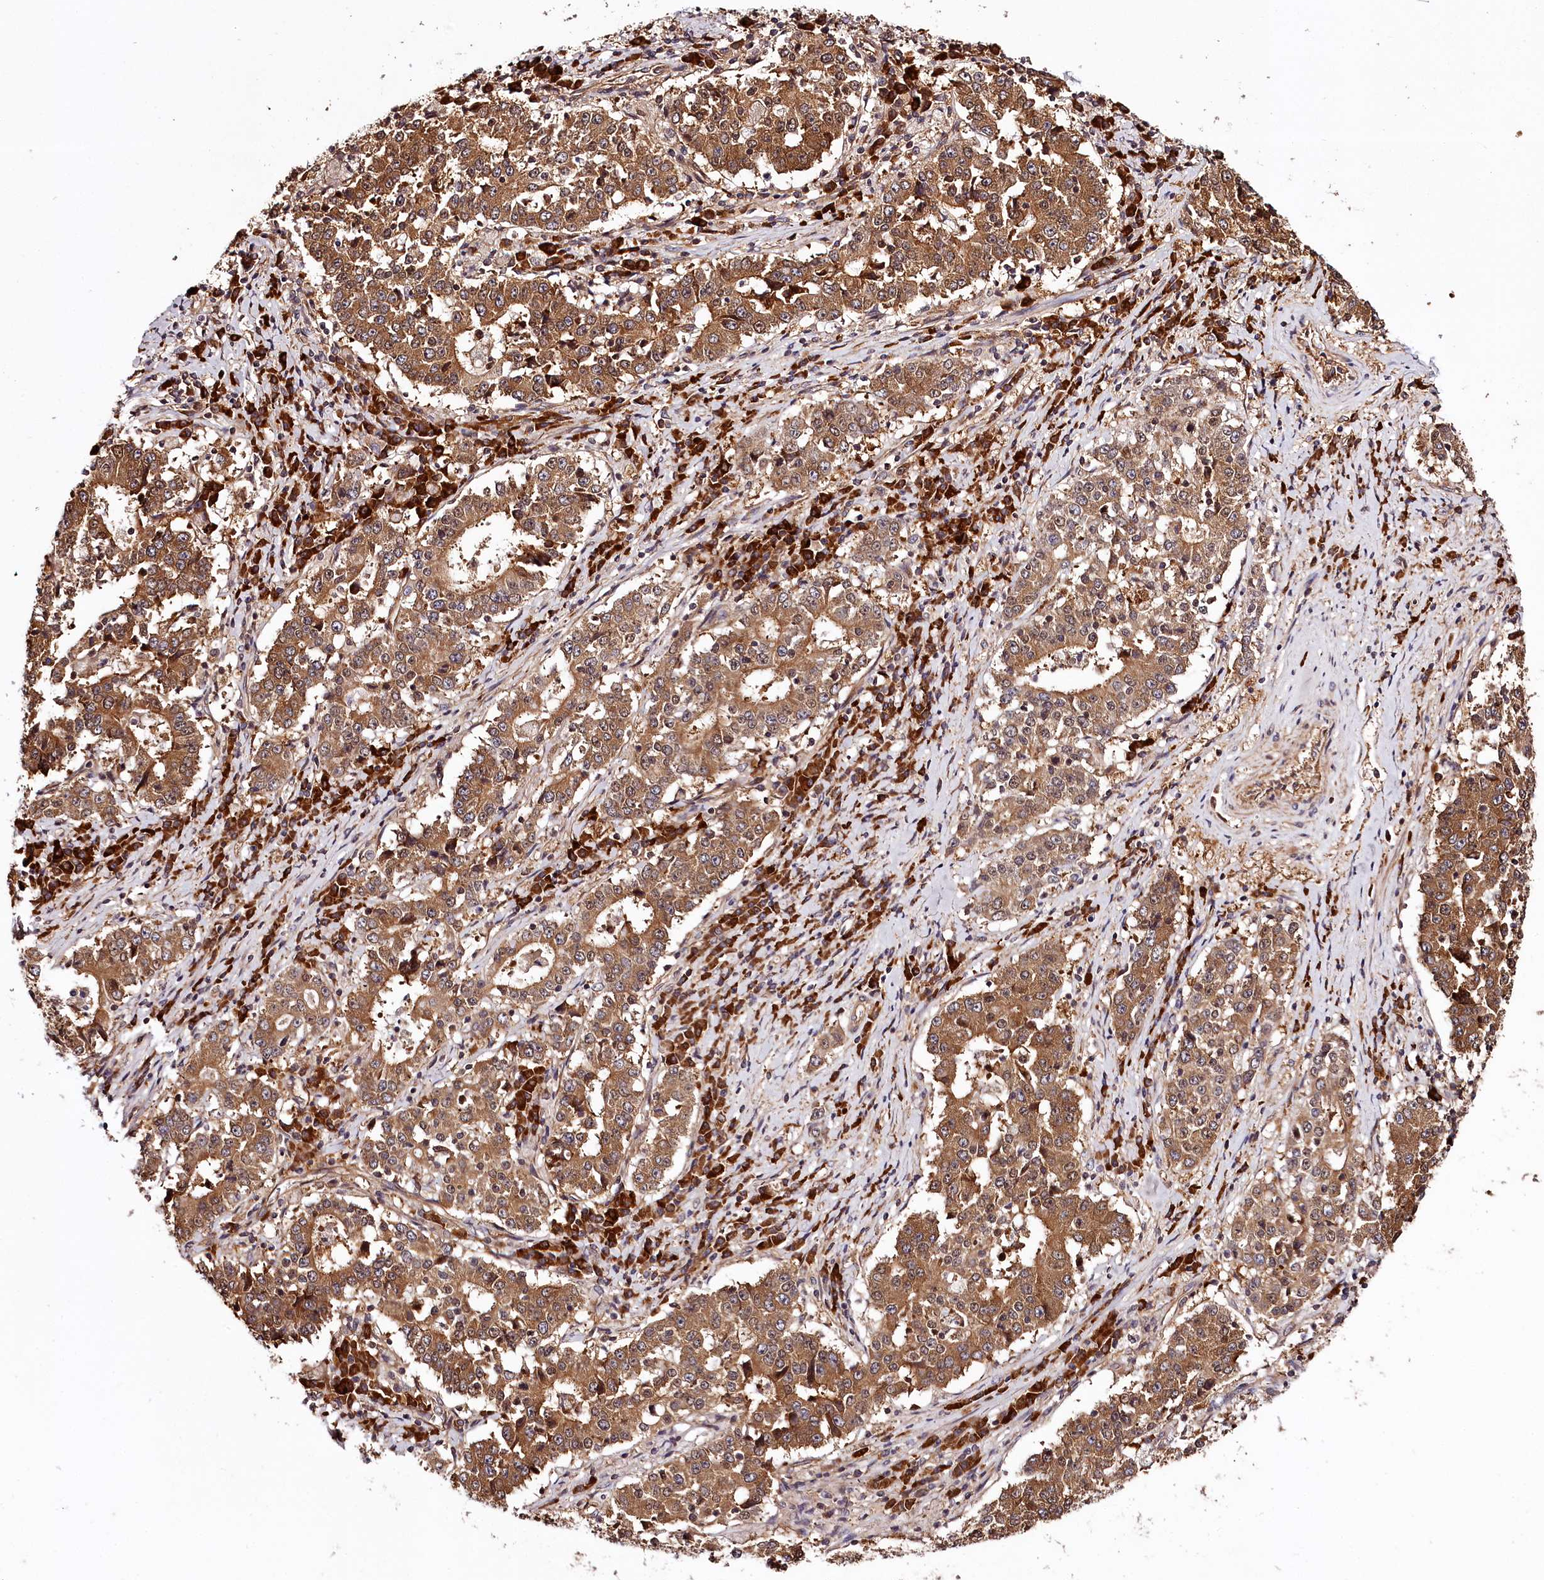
{"staining": {"intensity": "moderate", "quantity": ">75%", "location": "cytoplasmic/membranous"}, "tissue": "stomach cancer", "cell_type": "Tumor cells", "image_type": "cancer", "snomed": [{"axis": "morphology", "description": "Adenocarcinoma, NOS"}, {"axis": "topography", "description": "Stomach"}], "caption": "This is an image of immunohistochemistry staining of stomach adenocarcinoma, which shows moderate staining in the cytoplasmic/membranous of tumor cells.", "gene": "TARS1", "patient": {"sex": "male", "age": 59}}